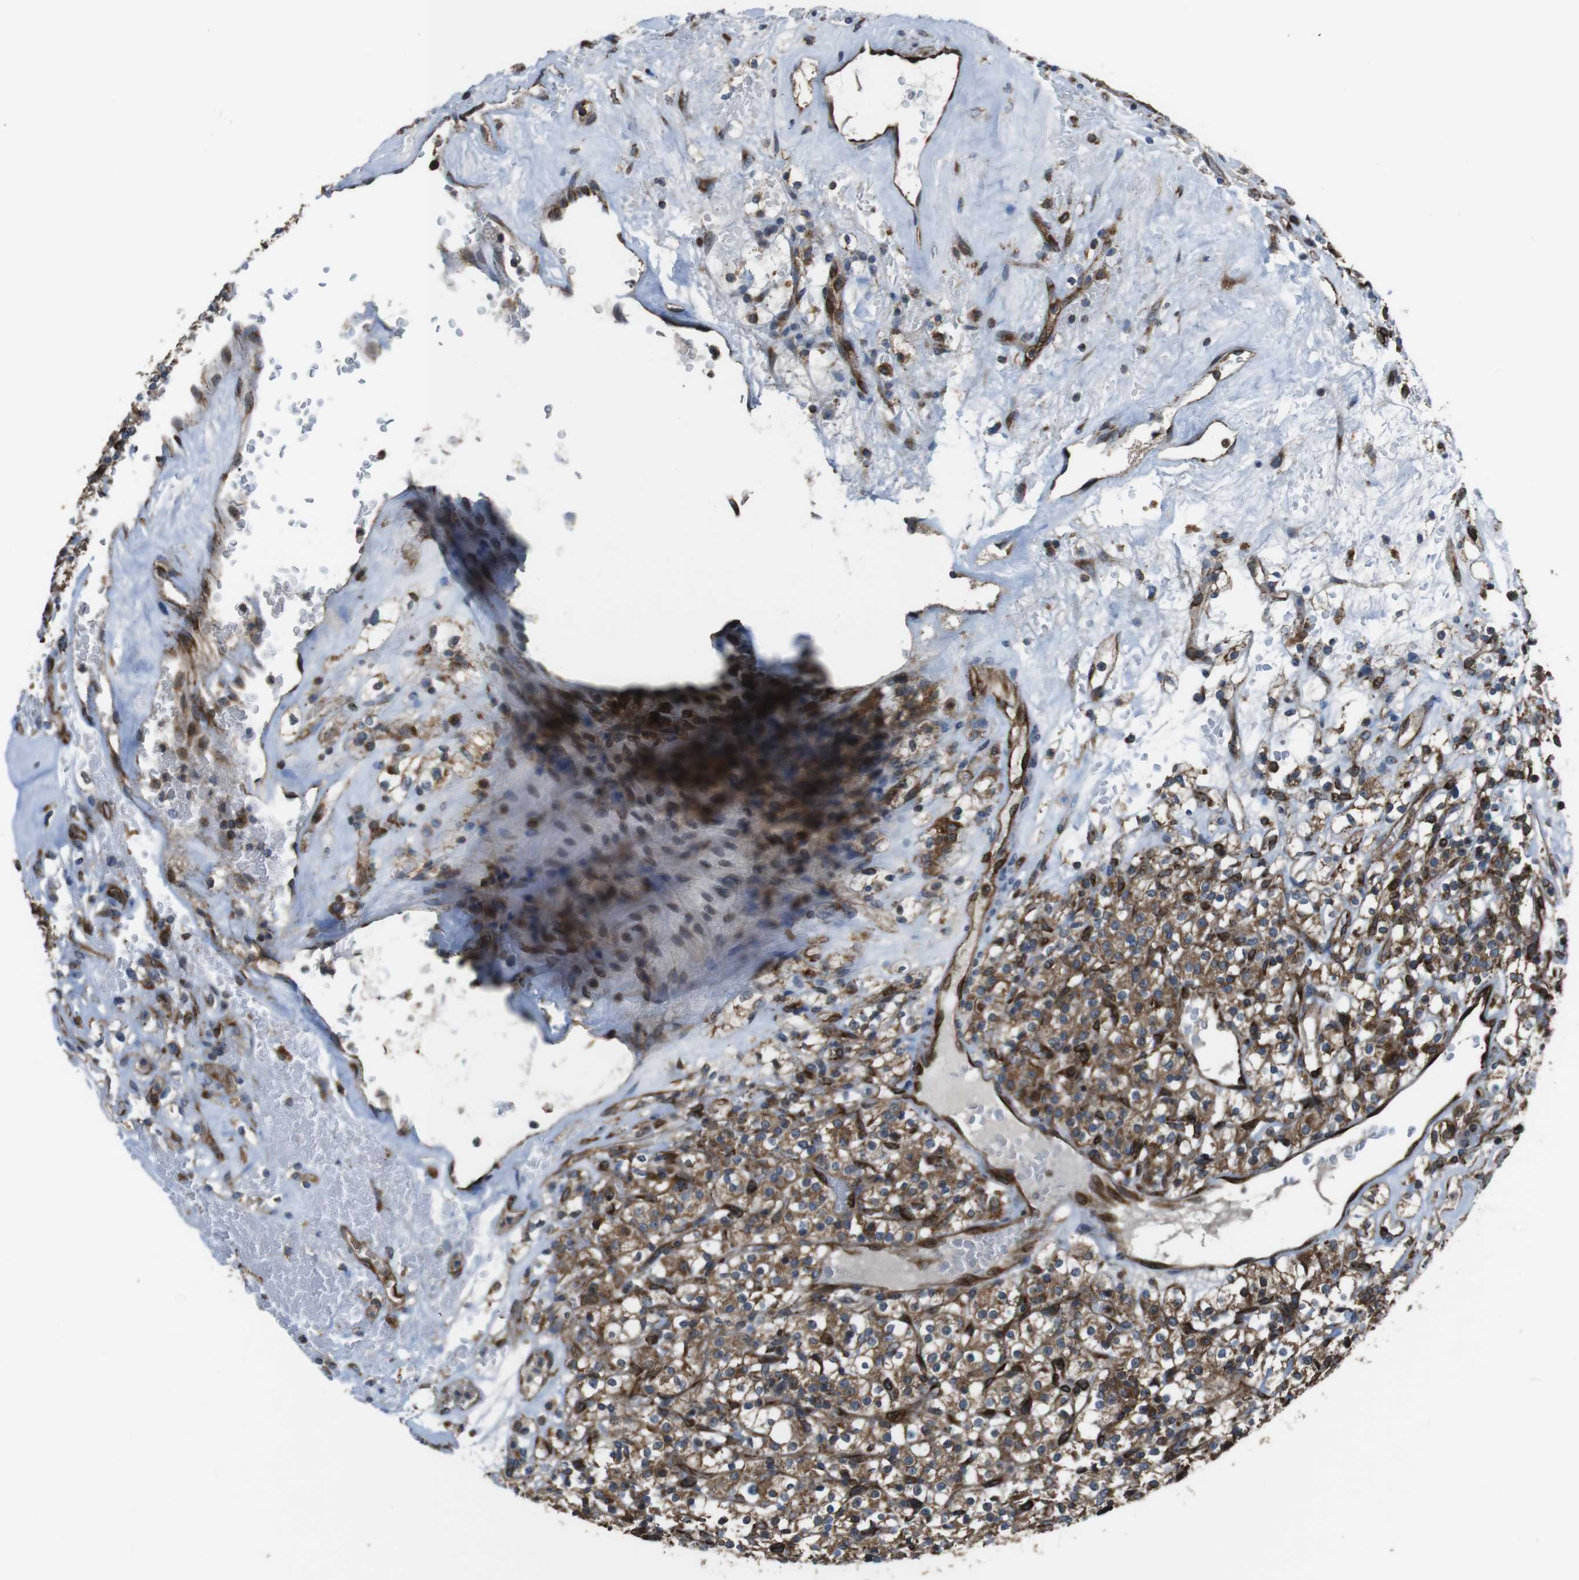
{"staining": {"intensity": "moderate", "quantity": "25%-75%", "location": "cytoplasmic/membranous"}, "tissue": "renal cancer", "cell_type": "Tumor cells", "image_type": "cancer", "snomed": [{"axis": "morphology", "description": "Normal tissue, NOS"}, {"axis": "morphology", "description": "Adenocarcinoma, NOS"}, {"axis": "topography", "description": "Kidney"}], "caption": "Renal cancer (adenocarcinoma) stained with DAB (3,3'-diaminobenzidine) immunohistochemistry demonstrates medium levels of moderate cytoplasmic/membranous expression in about 25%-75% of tumor cells.", "gene": "GIMAP8", "patient": {"sex": "female", "age": 72}}